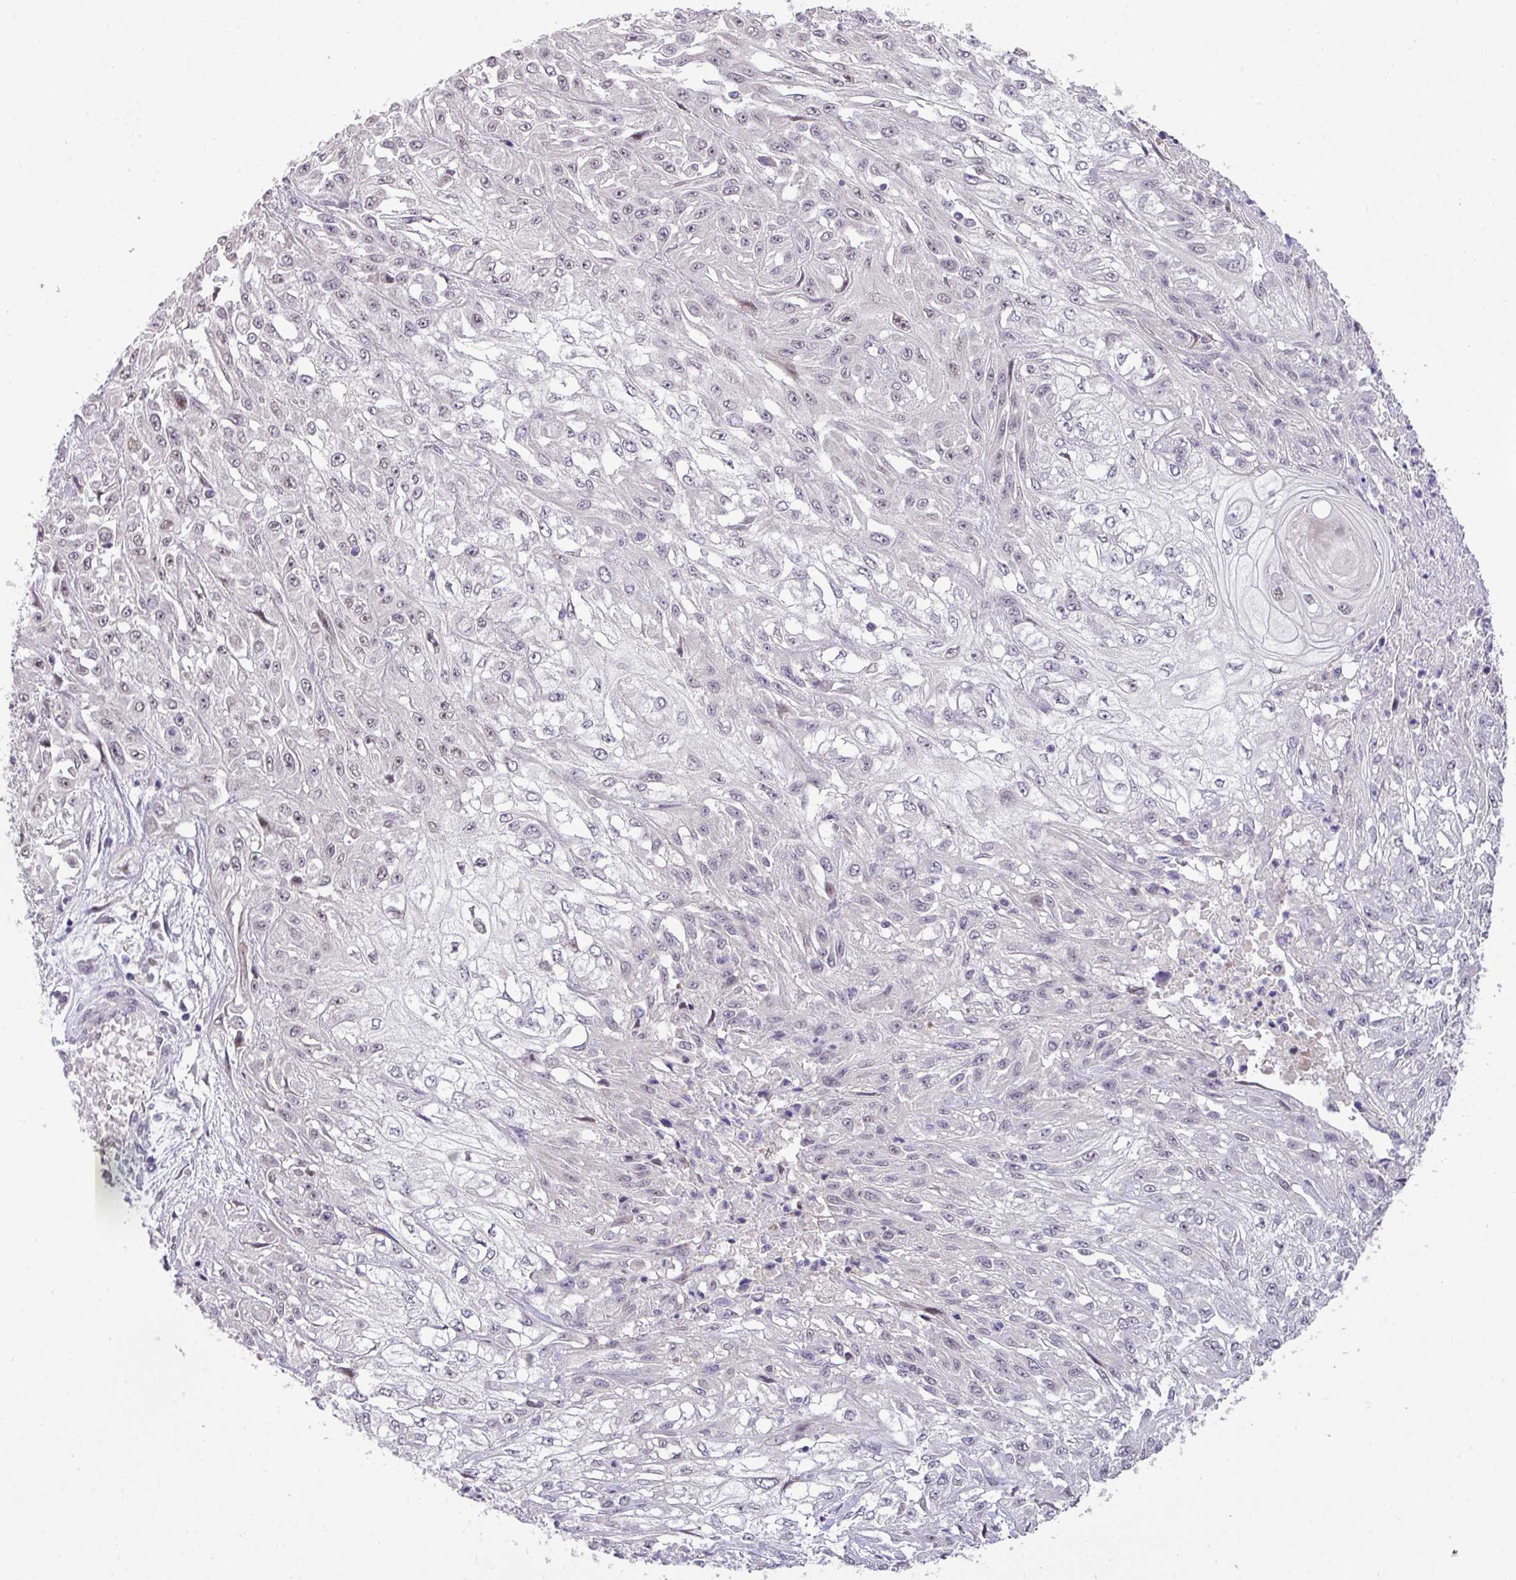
{"staining": {"intensity": "weak", "quantity": "<25%", "location": "nuclear"}, "tissue": "skin cancer", "cell_type": "Tumor cells", "image_type": "cancer", "snomed": [{"axis": "morphology", "description": "Squamous cell carcinoma, NOS"}, {"axis": "morphology", "description": "Squamous cell carcinoma, metastatic, NOS"}, {"axis": "topography", "description": "Skin"}, {"axis": "topography", "description": "Lymph node"}], "caption": "Protein analysis of skin metastatic squamous cell carcinoma demonstrates no significant positivity in tumor cells.", "gene": "RIPPLY1", "patient": {"sex": "male", "age": 75}}